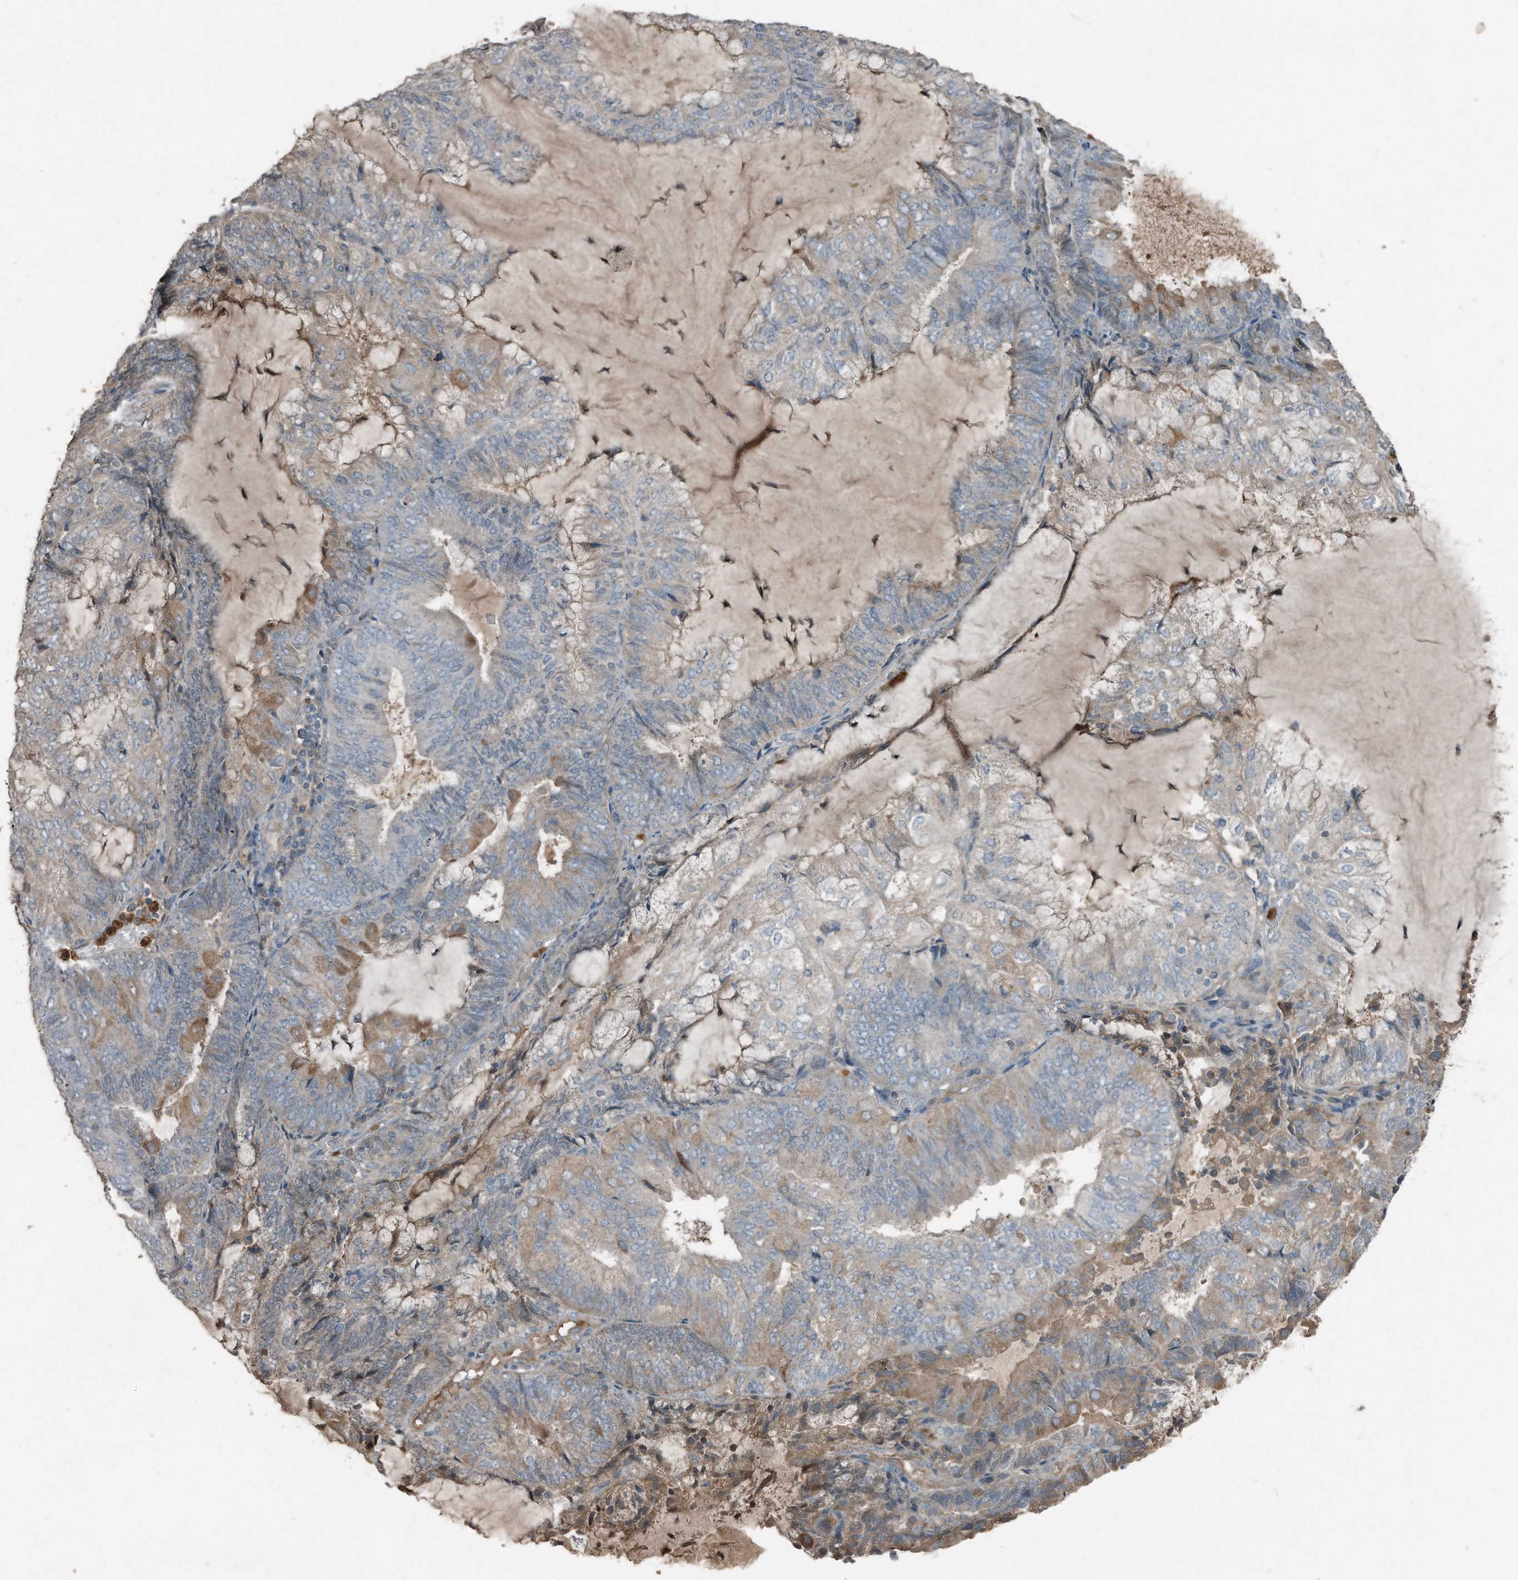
{"staining": {"intensity": "moderate", "quantity": "<25%", "location": "cytoplasmic/membranous"}, "tissue": "endometrial cancer", "cell_type": "Tumor cells", "image_type": "cancer", "snomed": [{"axis": "morphology", "description": "Adenocarcinoma, NOS"}, {"axis": "topography", "description": "Endometrium"}], "caption": "Brown immunohistochemical staining in adenocarcinoma (endometrial) demonstrates moderate cytoplasmic/membranous positivity in approximately <25% of tumor cells.", "gene": "C9", "patient": {"sex": "female", "age": 81}}